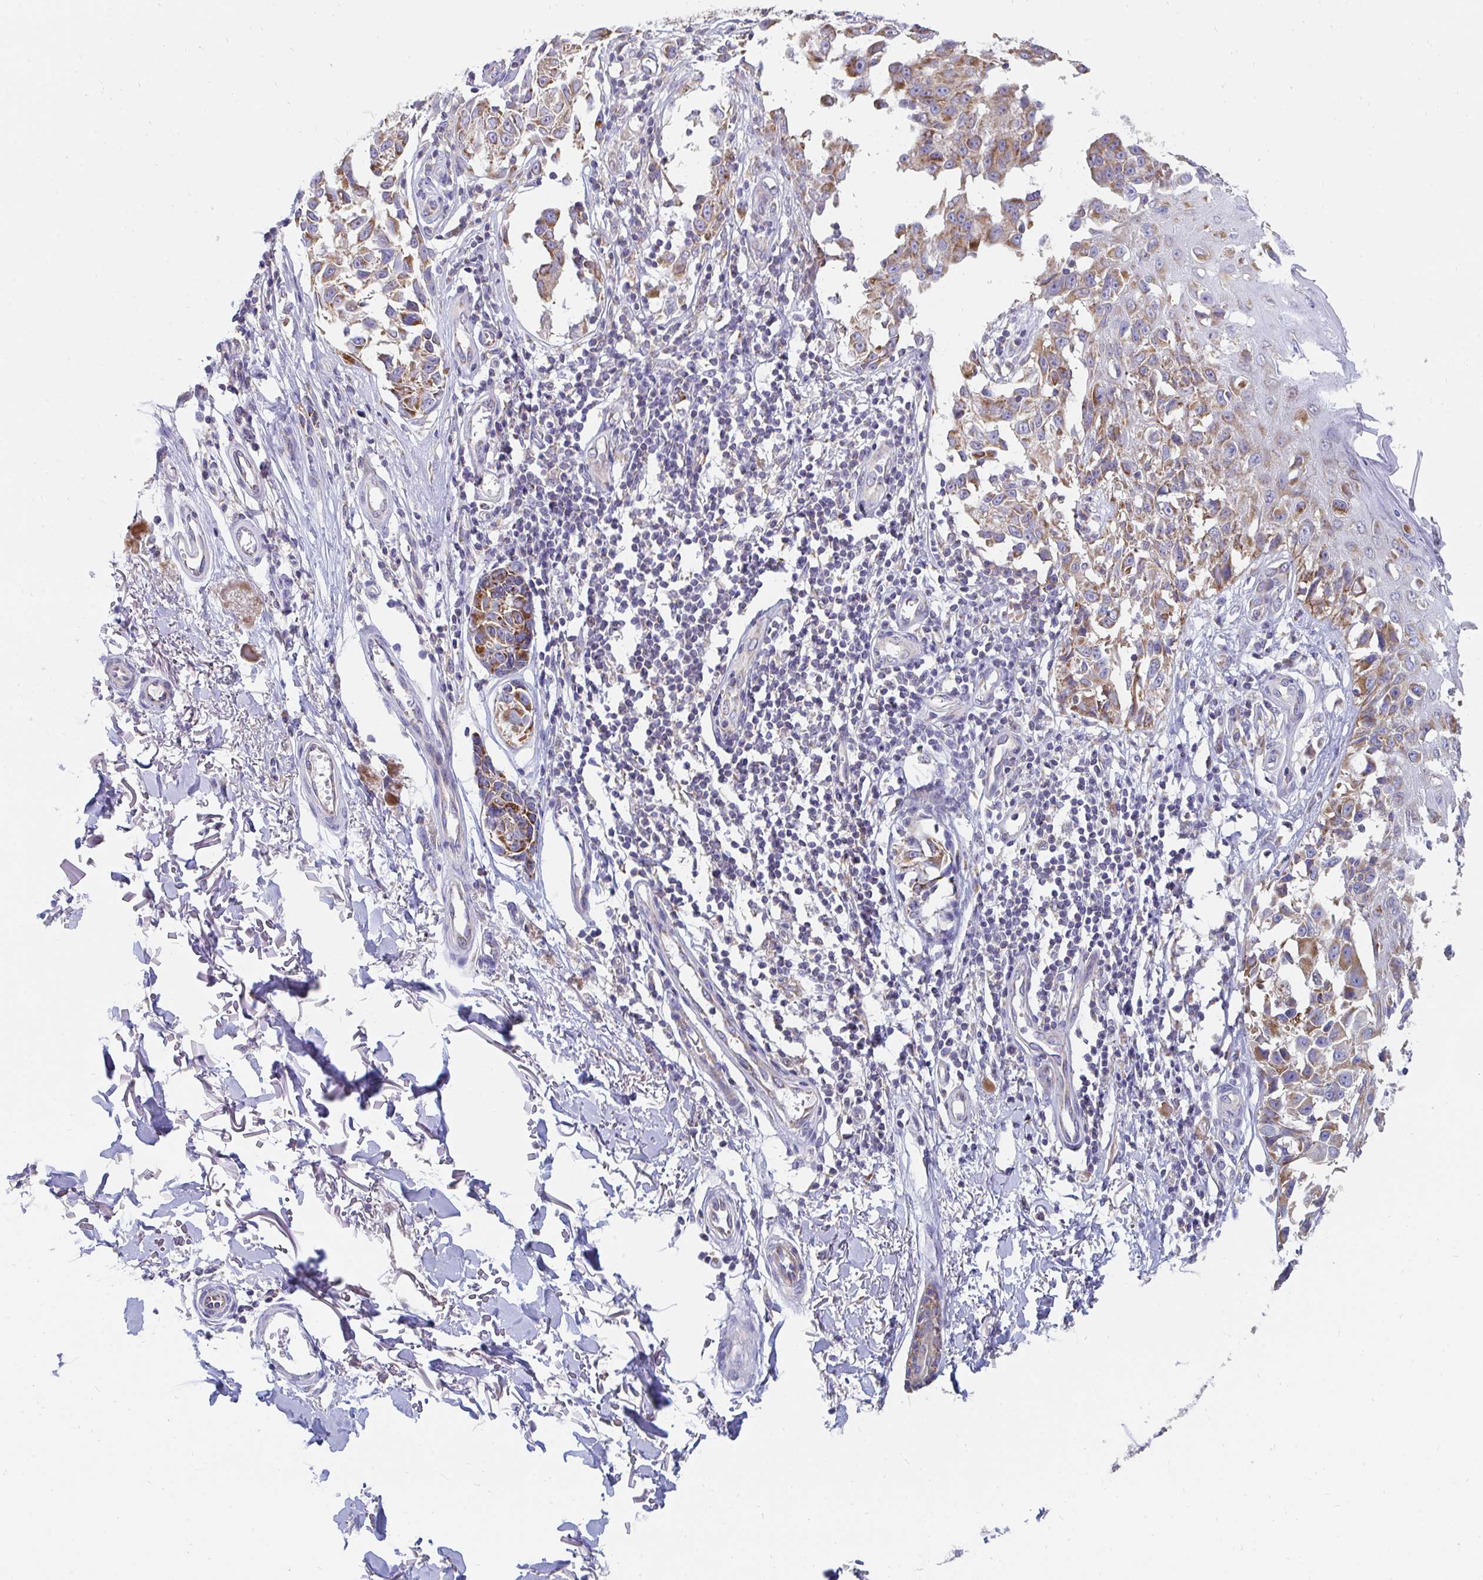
{"staining": {"intensity": "strong", "quantity": "25%-75%", "location": "cytoplasmic/membranous"}, "tissue": "melanoma", "cell_type": "Tumor cells", "image_type": "cancer", "snomed": [{"axis": "morphology", "description": "Malignant melanoma, NOS"}, {"axis": "topography", "description": "Skin"}], "caption": "Brown immunohistochemical staining in melanoma shows strong cytoplasmic/membranous staining in about 25%-75% of tumor cells.", "gene": "PC", "patient": {"sex": "male", "age": 73}}